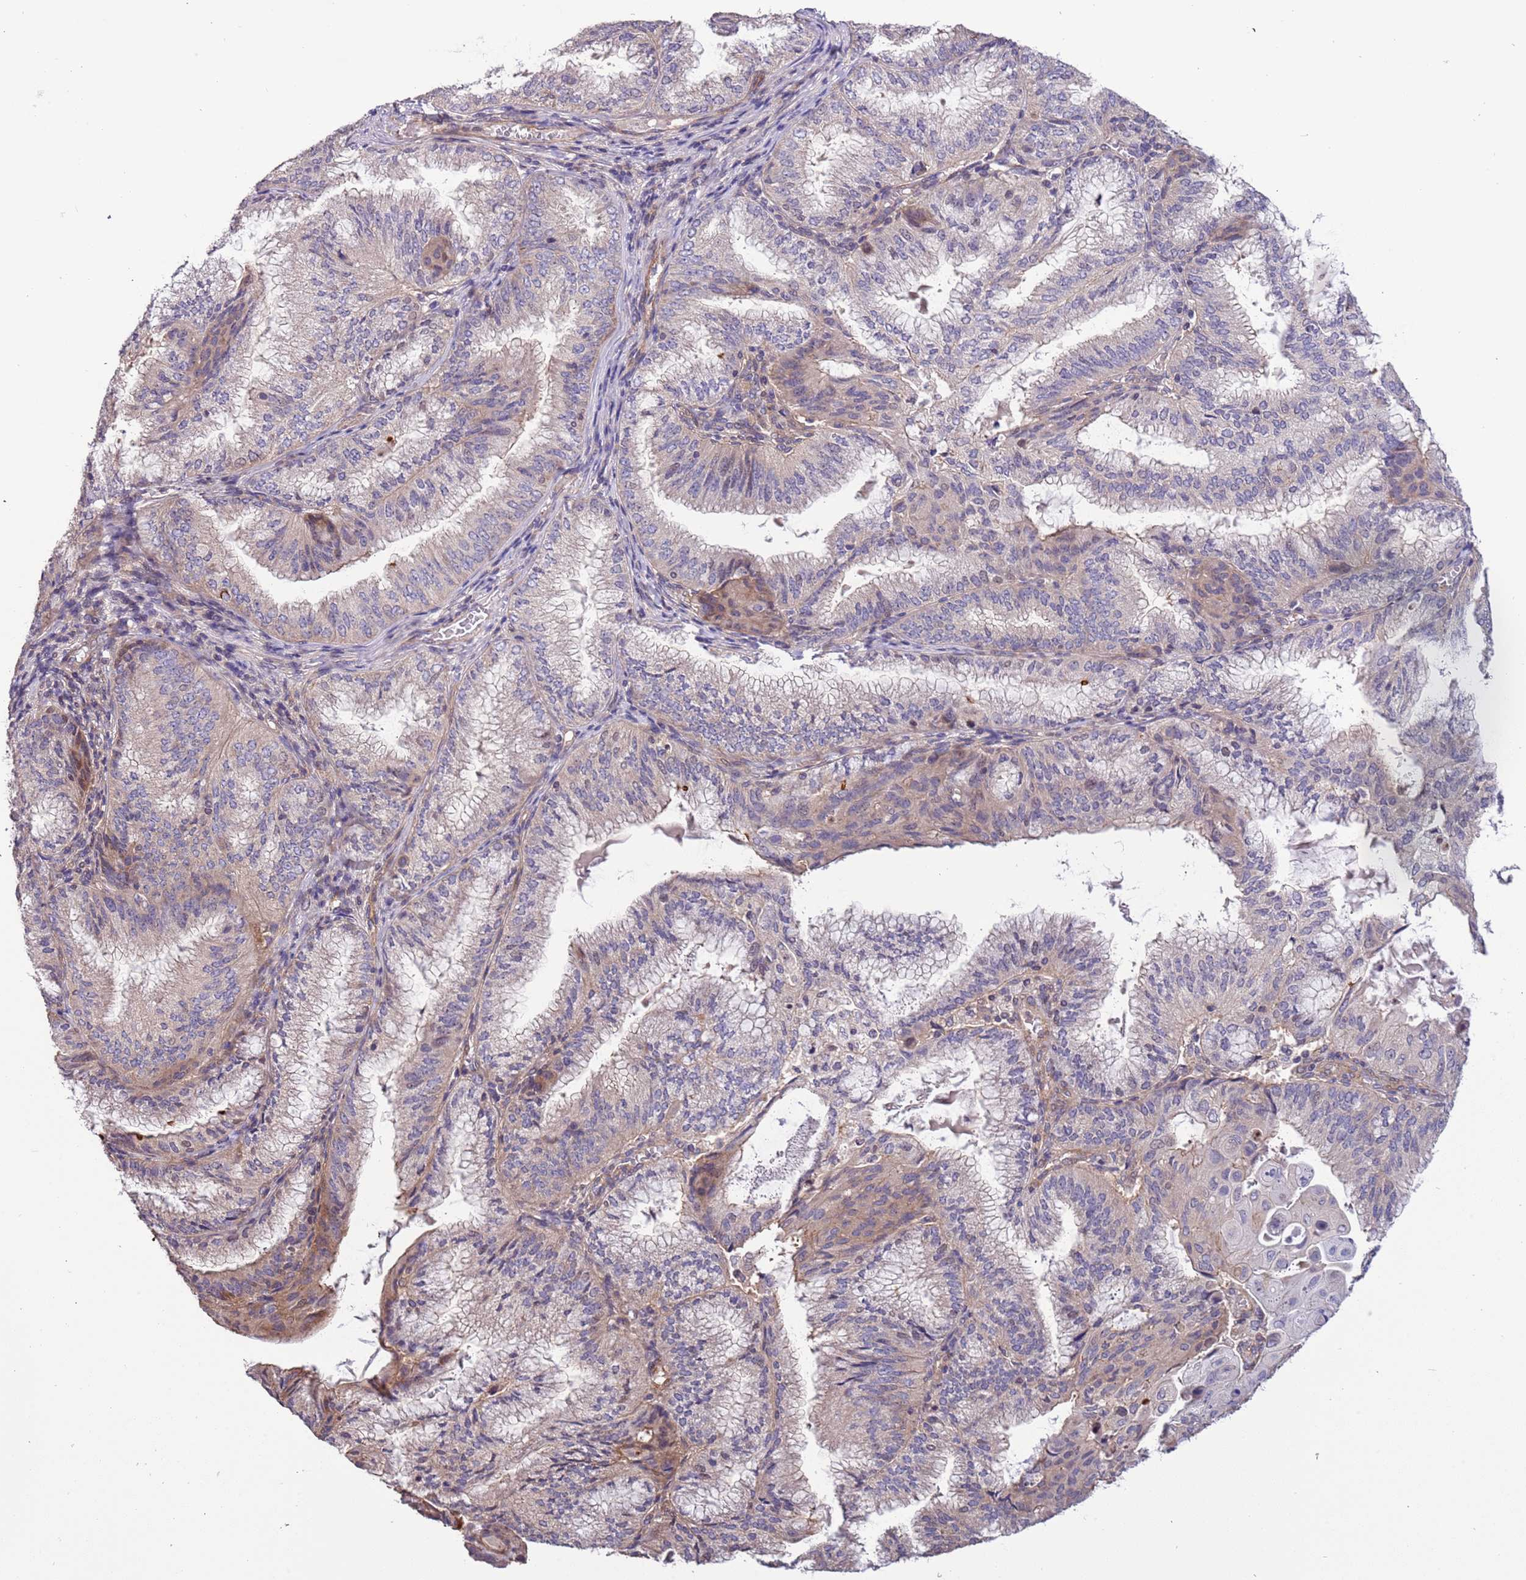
{"staining": {"intensity": "weak", "quantity": "<25%", "location": "cytoplasmic/membranous"}, "tissue": "endometrial cancer", "cell_type": "Tumor cells", "image_type": "cancer", "snomed": [{"axis": "morphology", "description": "Adenocarcinoma, NOS"}, {"axis": "topography", "description": "Endometrium"}], "caption": "Tumor cells show no significant expression in endometrial cancer (adenocarcinoma).", "gene": "LAMB4", "patient": {"sex": "female", "age": 49}}